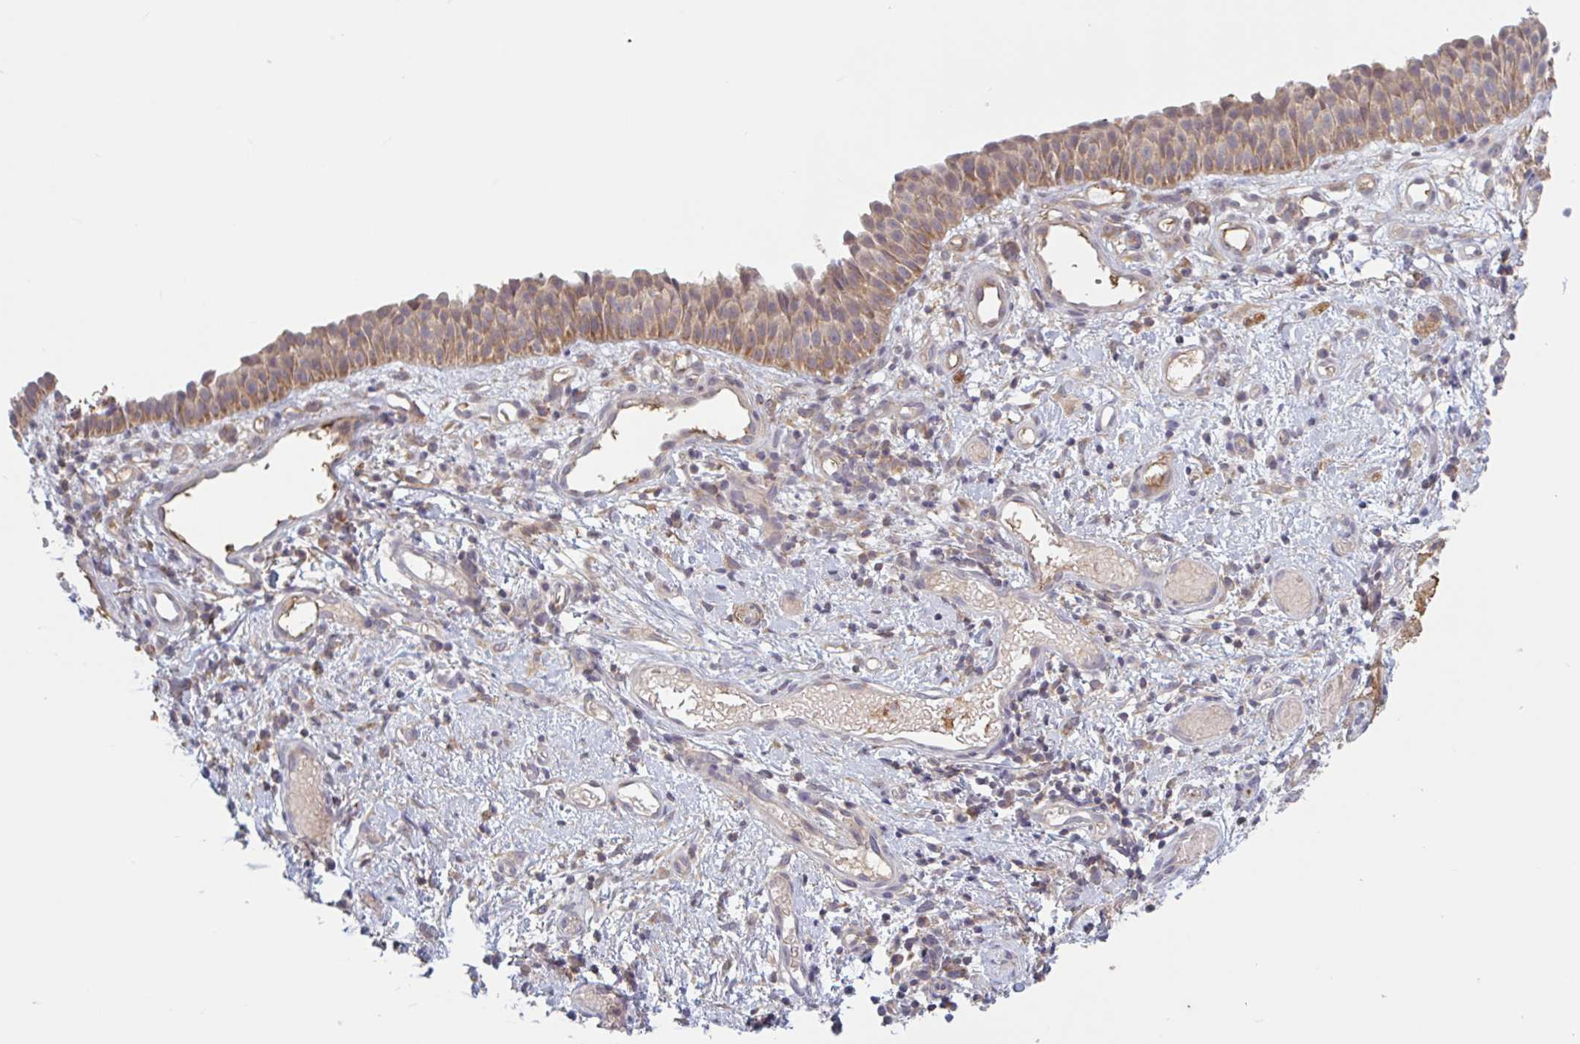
{"staining": {"intensity": "moderate", "quantity": "25%-75%", "location": "cytoplasmic/membranous"}, "tissue": "nasopharynx", "cell_type": "Respiratory epithelial cells", "image_type": "normal", "snomed": [{"axis": "morphology", "description": "Normal tissue, NOS"}, {"axis": "morphology", "description": "Inflammation, NOS"}, {"axis": "topography", "description": "Nasopharynx"}], "caption": "Brown immunohistochemical staining in unremarkable human nasopharynx displays moderate cytoplasmic/membranous positivity in approximately 25%-75% of respiratory epithelial cells. (DAB (3,3'-diaminobenzidine) IHC with brightfield microscopy, high magnification).", "gene": "SURF1", "patient": {"sex": "male", "age": 54}}